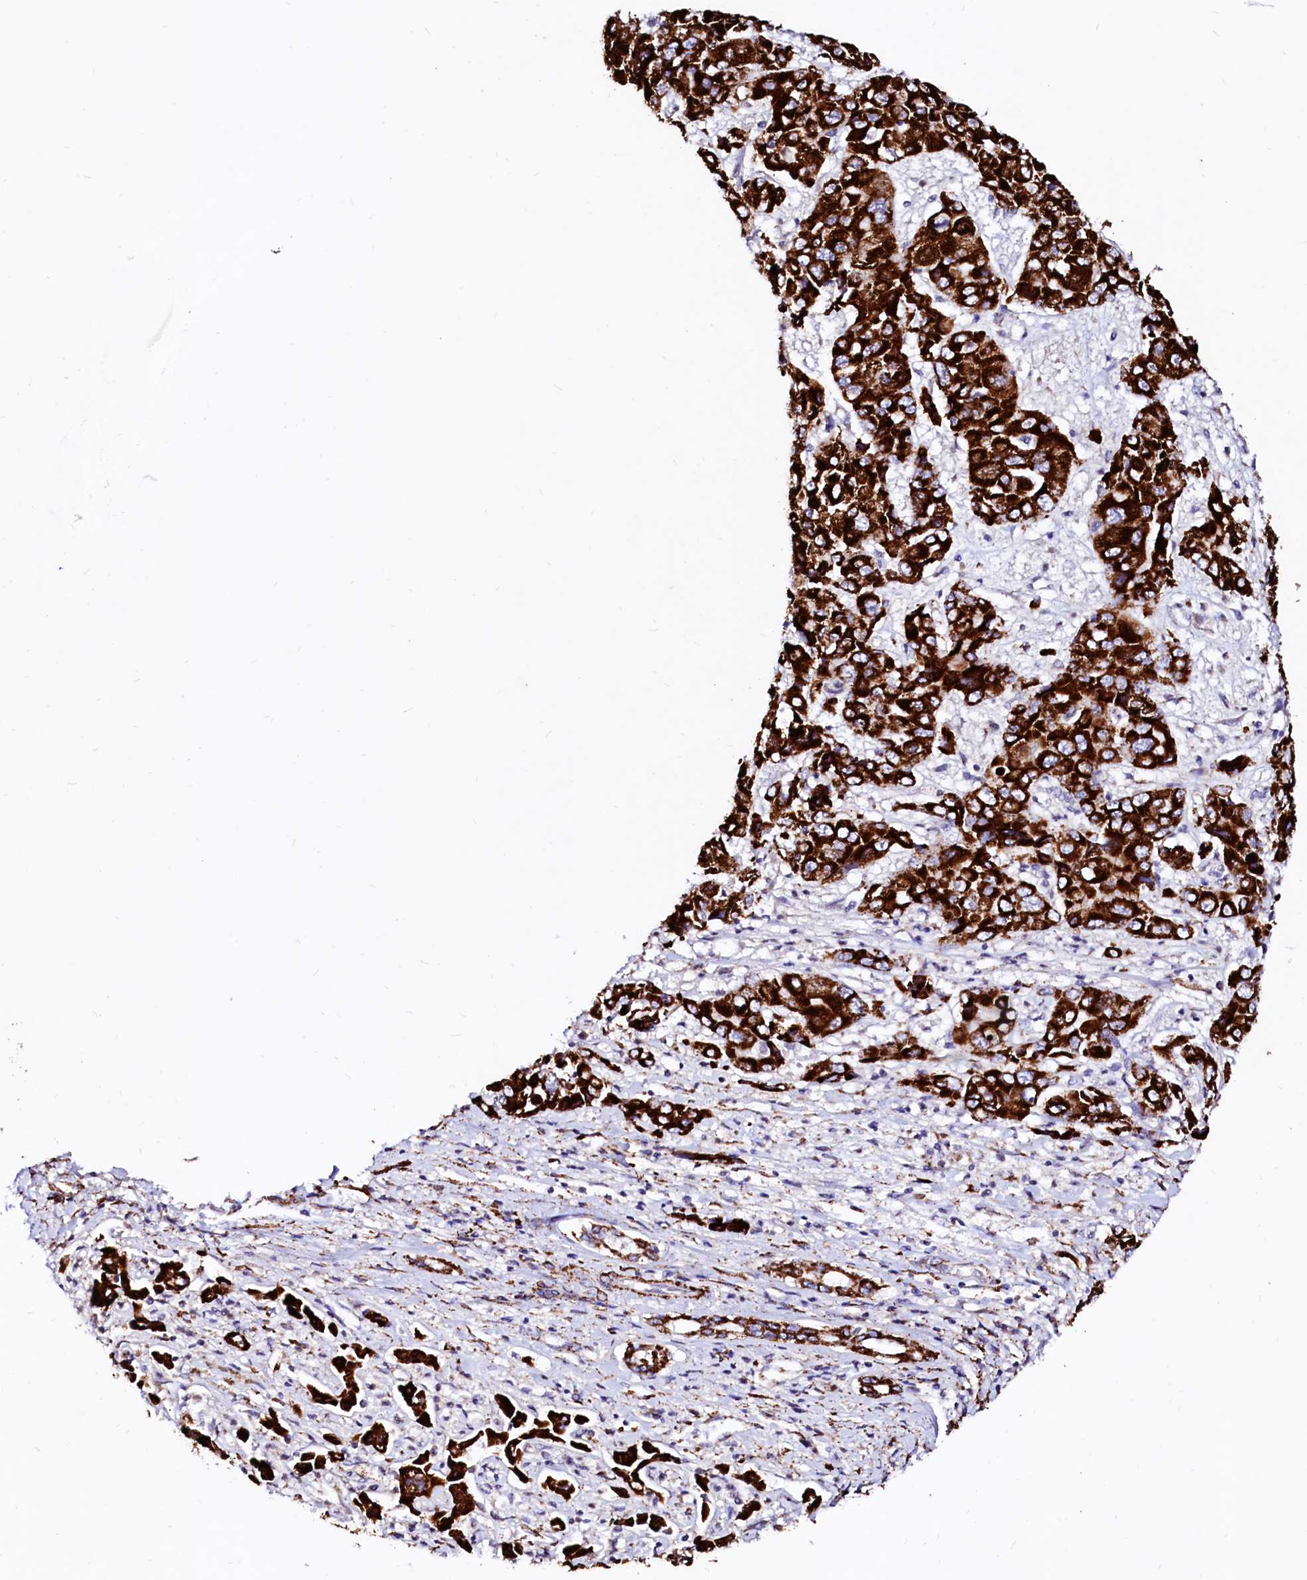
{"staining": {"intensity": "strong", "quantity": ">75%", "location": "cytoplasmic/membranous"}, "tissue": "liver cancer", "cell_type": "Tumor cells", "image_type": "cancer", "snomed": [{"axis": "morphology", "description": "Cholangiocarcinoma"}, {"axis": "topography", "description": "Liver"}], "caption": "Immunohistochemistry (DAB) staining of liver cancer displays strong cytoplasmic/membranous protein expression in about >75% of tumor cells.", "gene": "MAOB", "patient": {"sex": "male", "age": 67}}